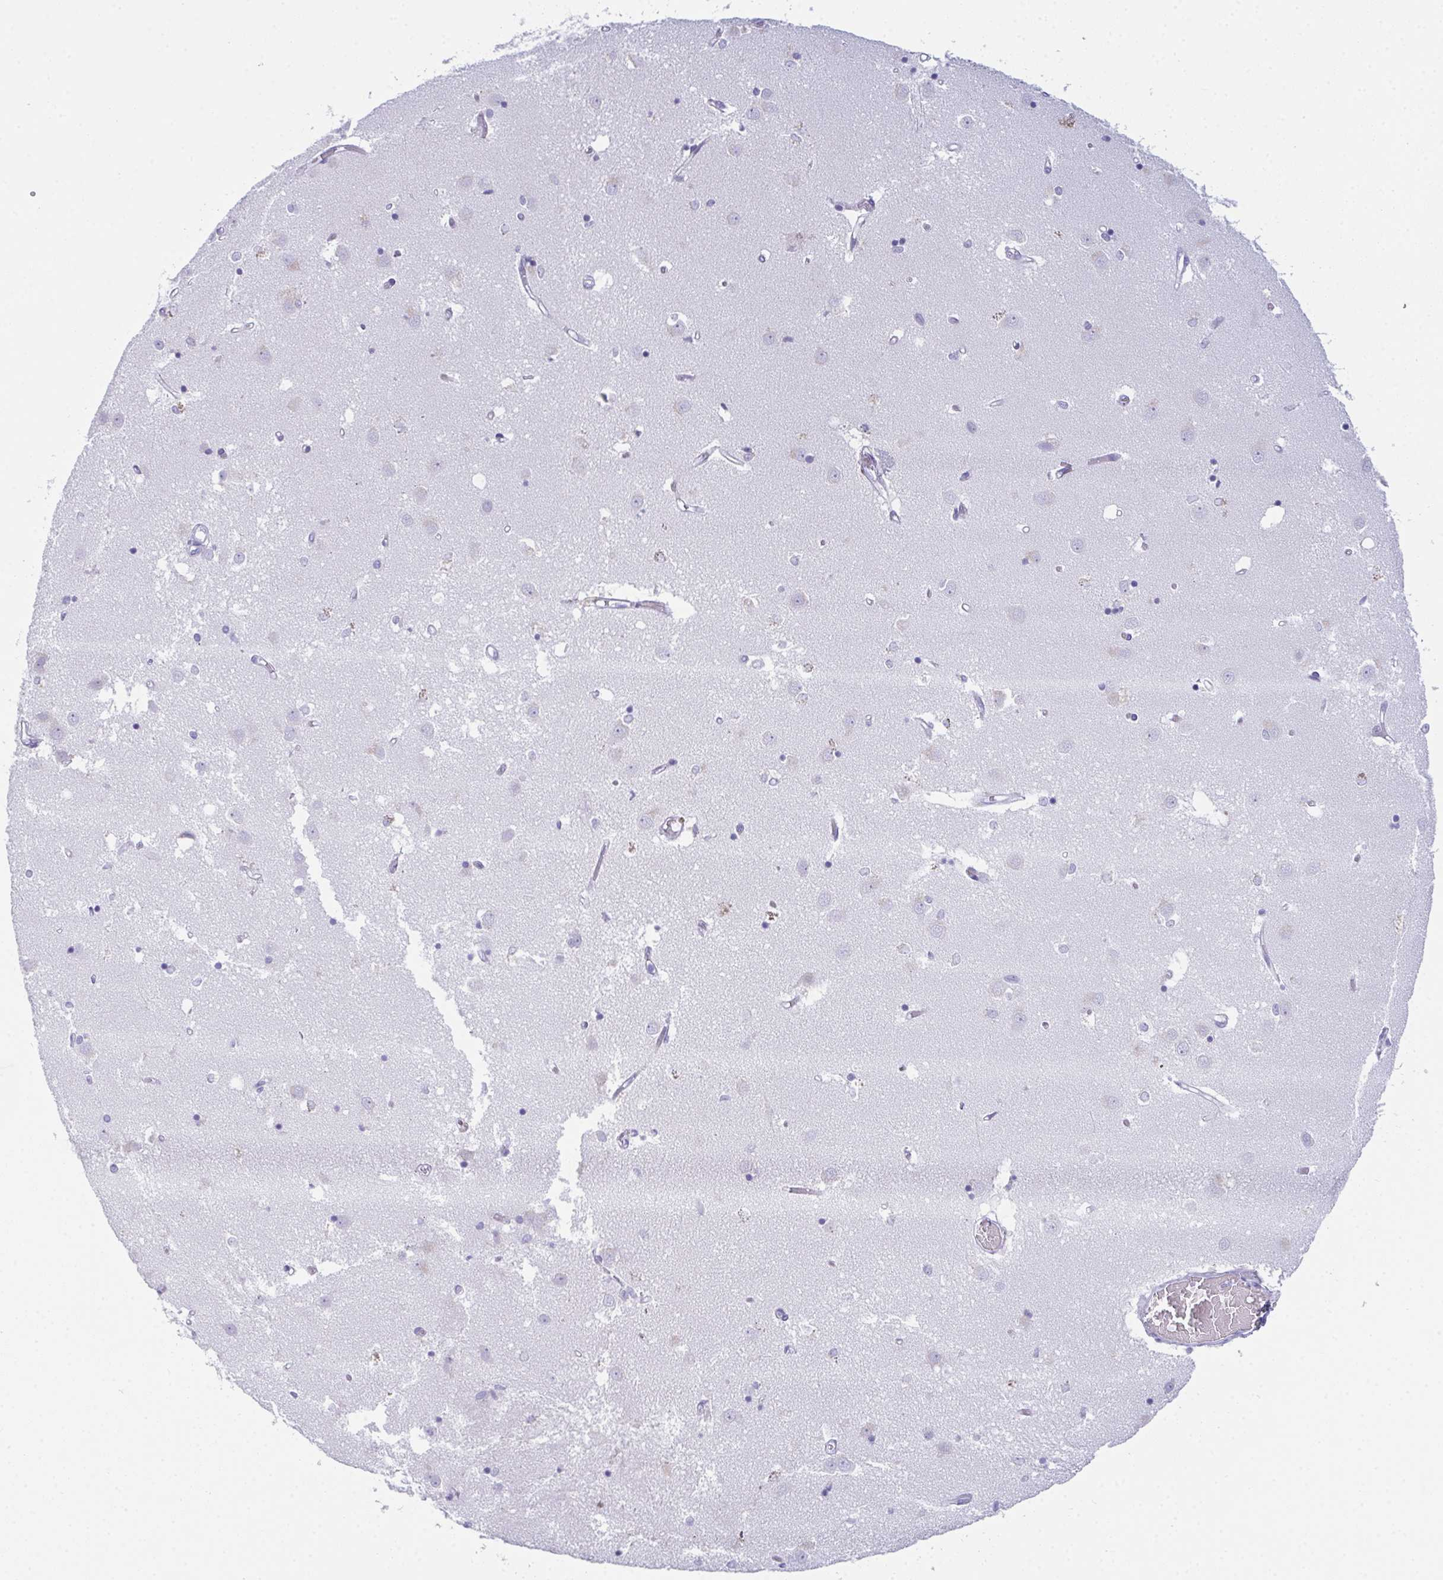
{"staining": {"intensity": "negative", "quantity": "none", "location": "none"}, "tissue": "caudate", "cell_type": "Glial cells", "image_type": "normal", "snomed": [{"axis": "morphology", "description": "Normal tissue, NOS"}, {"axis": "topography", "description": "Lateral ventricle wall"}], "caption": "High magnification brightfield microscopy of benign caudate stained with DAB (brown) and counterstained with hematoxylin (blue): glial cells show no significant expression. (DAB IHC, high magnification).", "gene": "TEX19", "patient": {"sex": "male", "age": 54}}